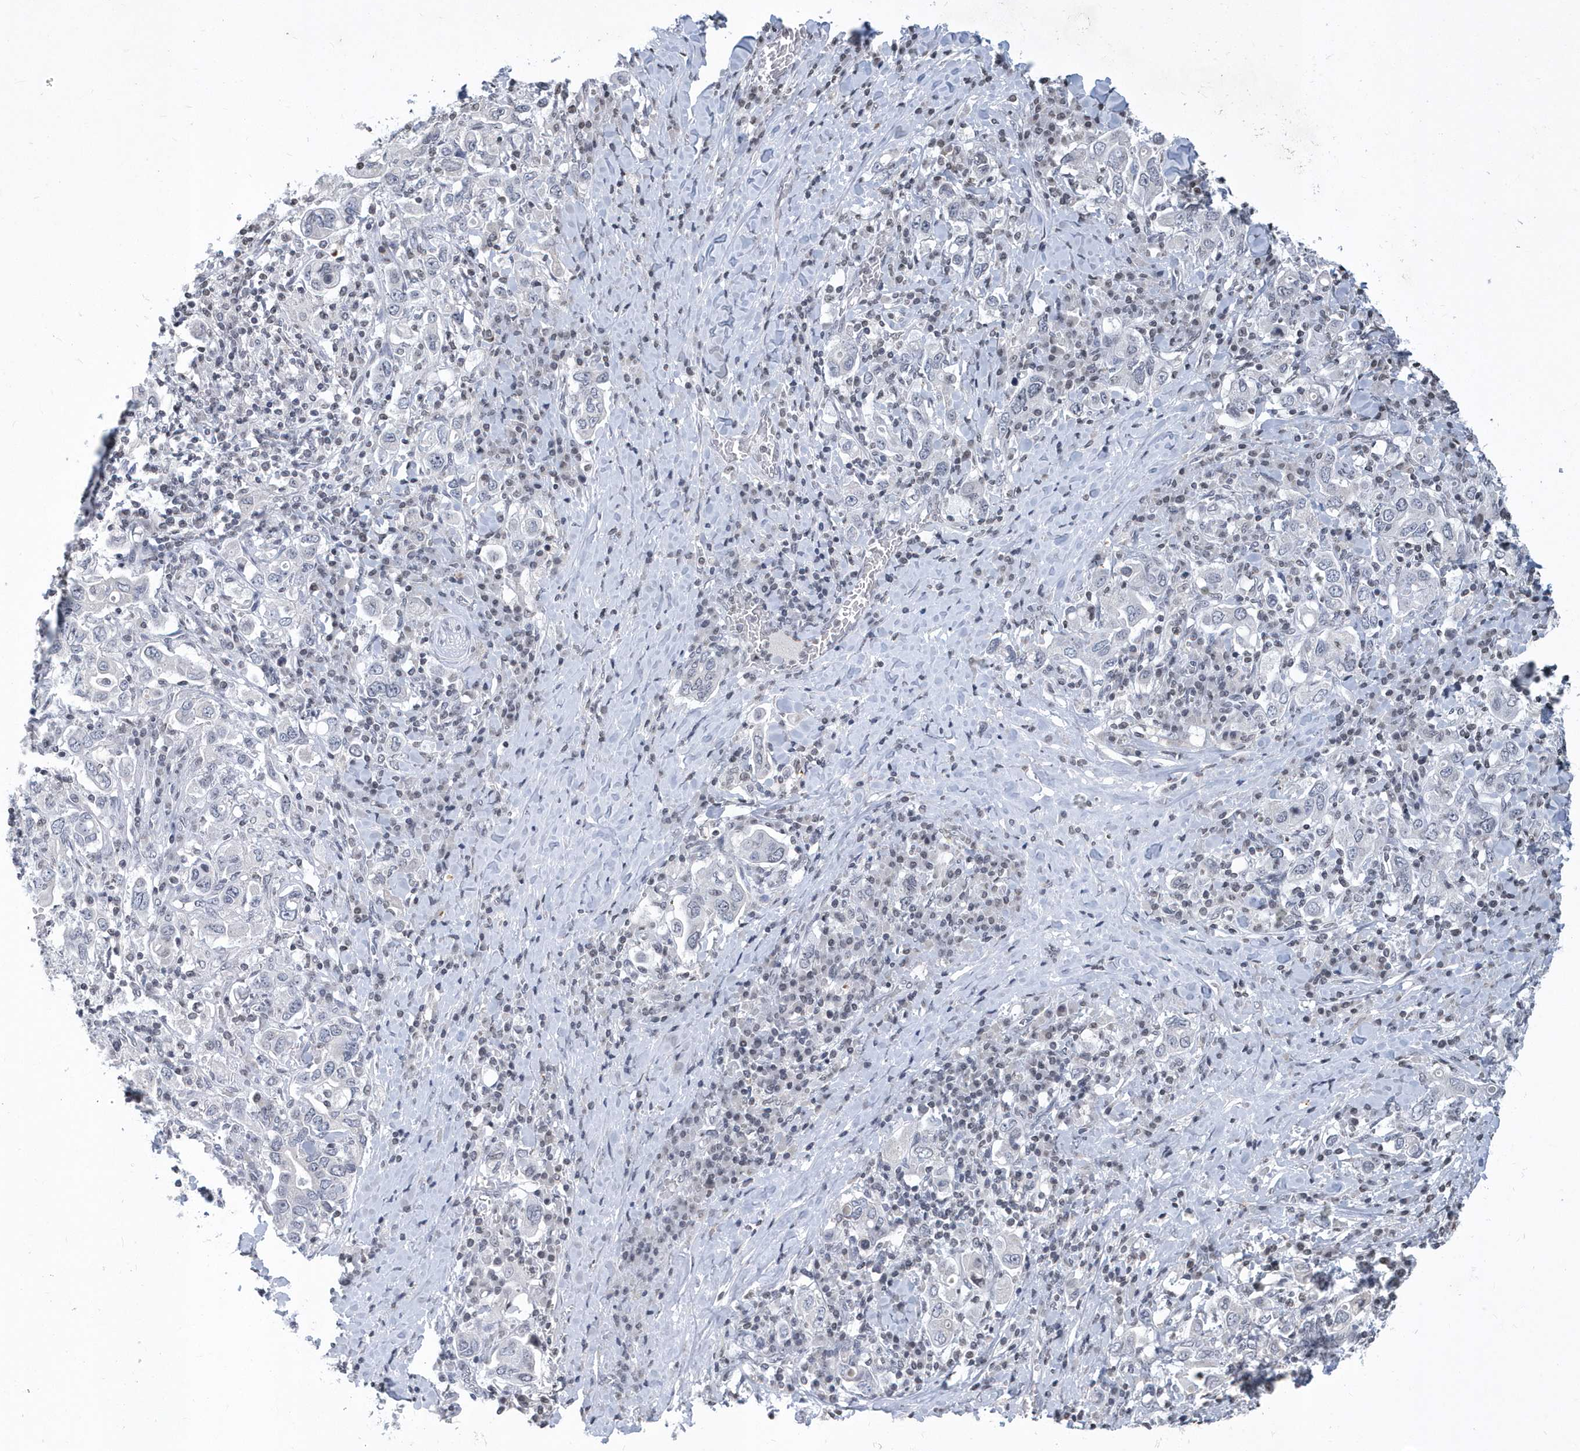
{"staining": {"intensity": "negative", "quantity": "none", "location": "none"}, "tissue": "stomach cancer", "cell_type": "Tumor cells", "image_type": "cancer", "snomed": [{"axis": "morphology", "description": "Adenocarcinoma, NOS"}, {"axis": "topography", "description": "Stomach, upper"}], "caption": "A high-resolution photomicrograph shows IHC staining of stomach cancer (adenocarcinoma), which exhibits no significant staining in tumor cells.", "gene": "VWA5B2", "patient": {"sex": "male", "age": 62}}